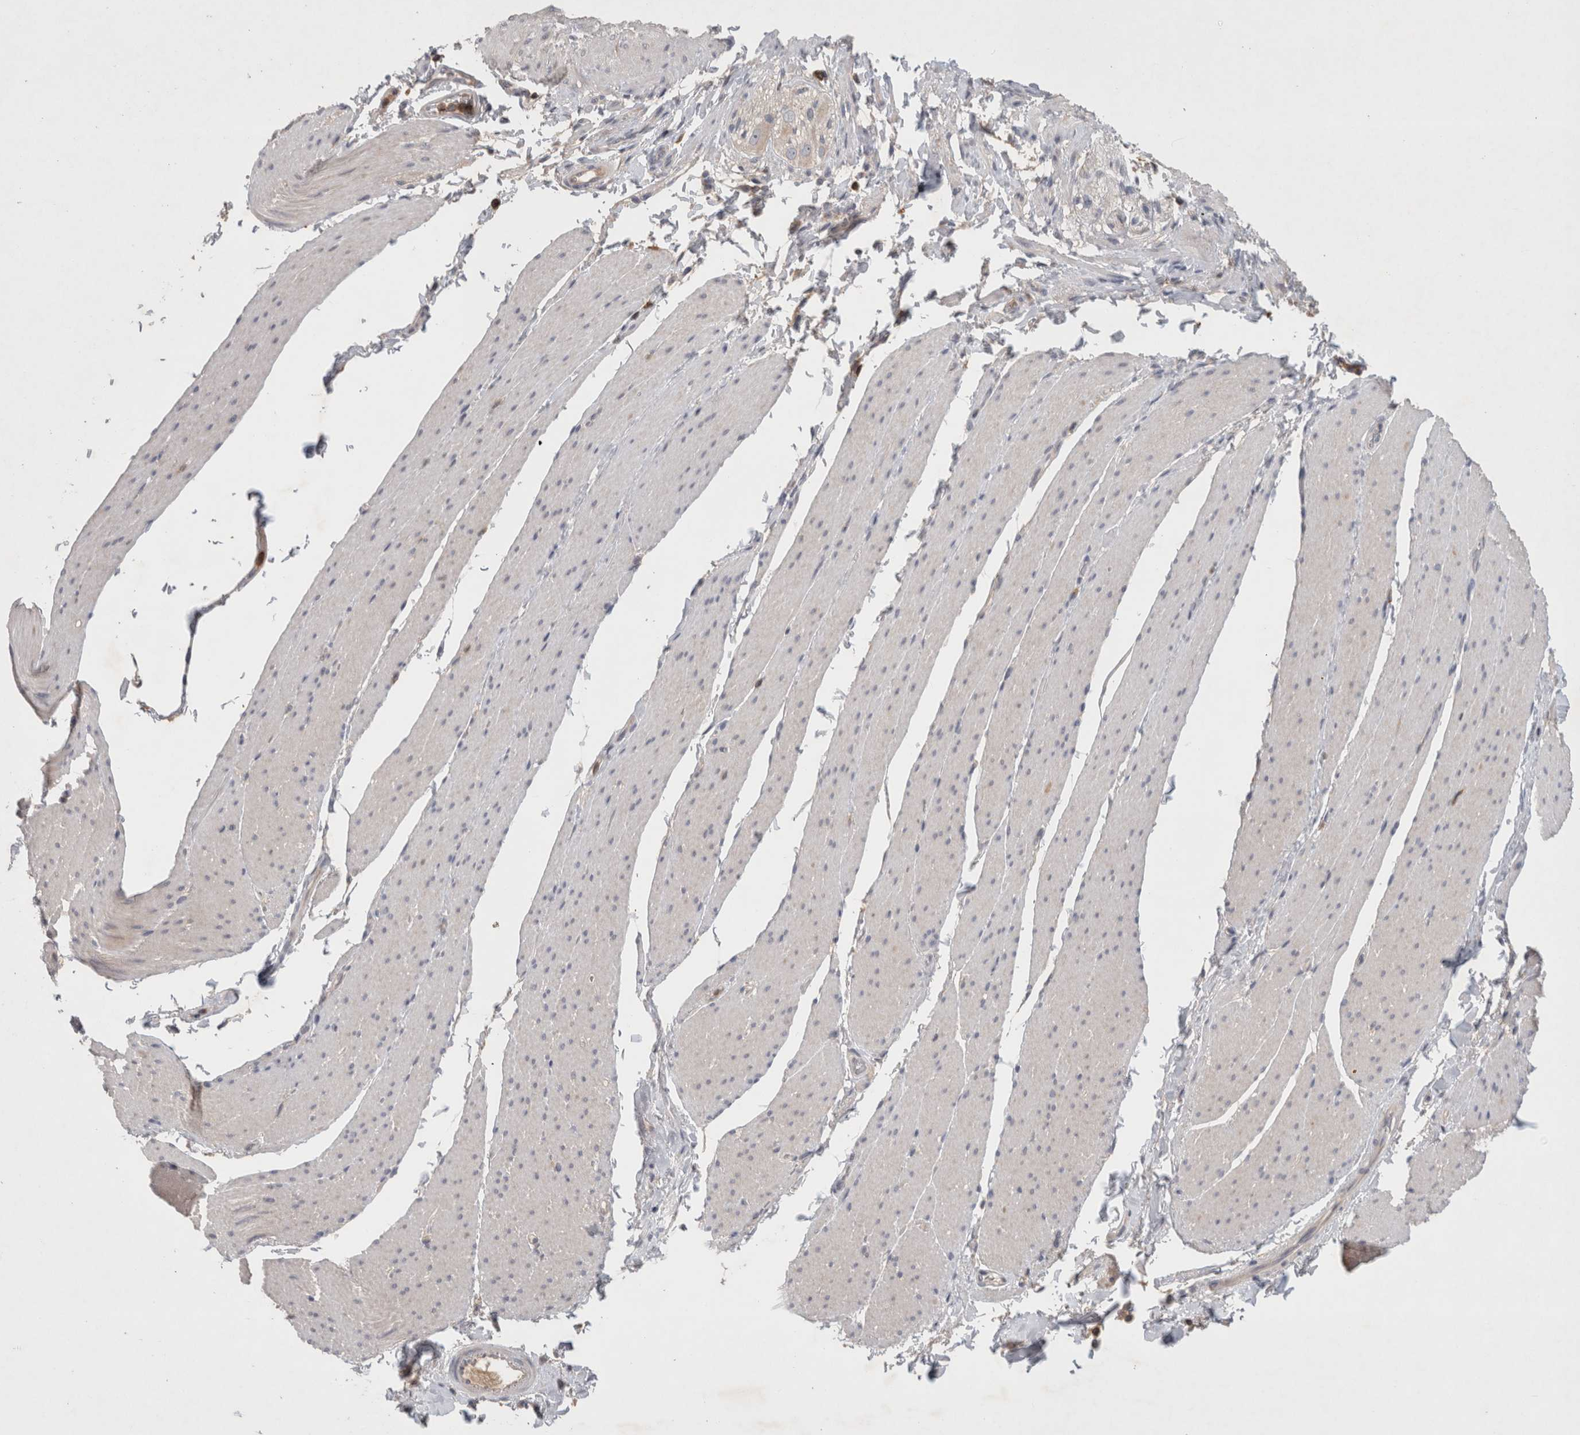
{"staining": {"intensity": "negative", "quantity": "none", "location": "none"}, "tissue": "smooth muscle", "cell_type": "Smooth muscle cells", "image_type": "normal", "snomed": [{"axis": "morphology", "description": "Normal tissue, NOS"}, {"axis": "topography", "description": "Smooth muscle"}, {"axis": "topography", "description": "Small intestine"}], "caption": "A photomicrograph of smooth muscle stained for a protein displays no brown staining in smooth muscle cells.", "gene": "GFRA2", "patient": {"sex": "female", "age": 84}}